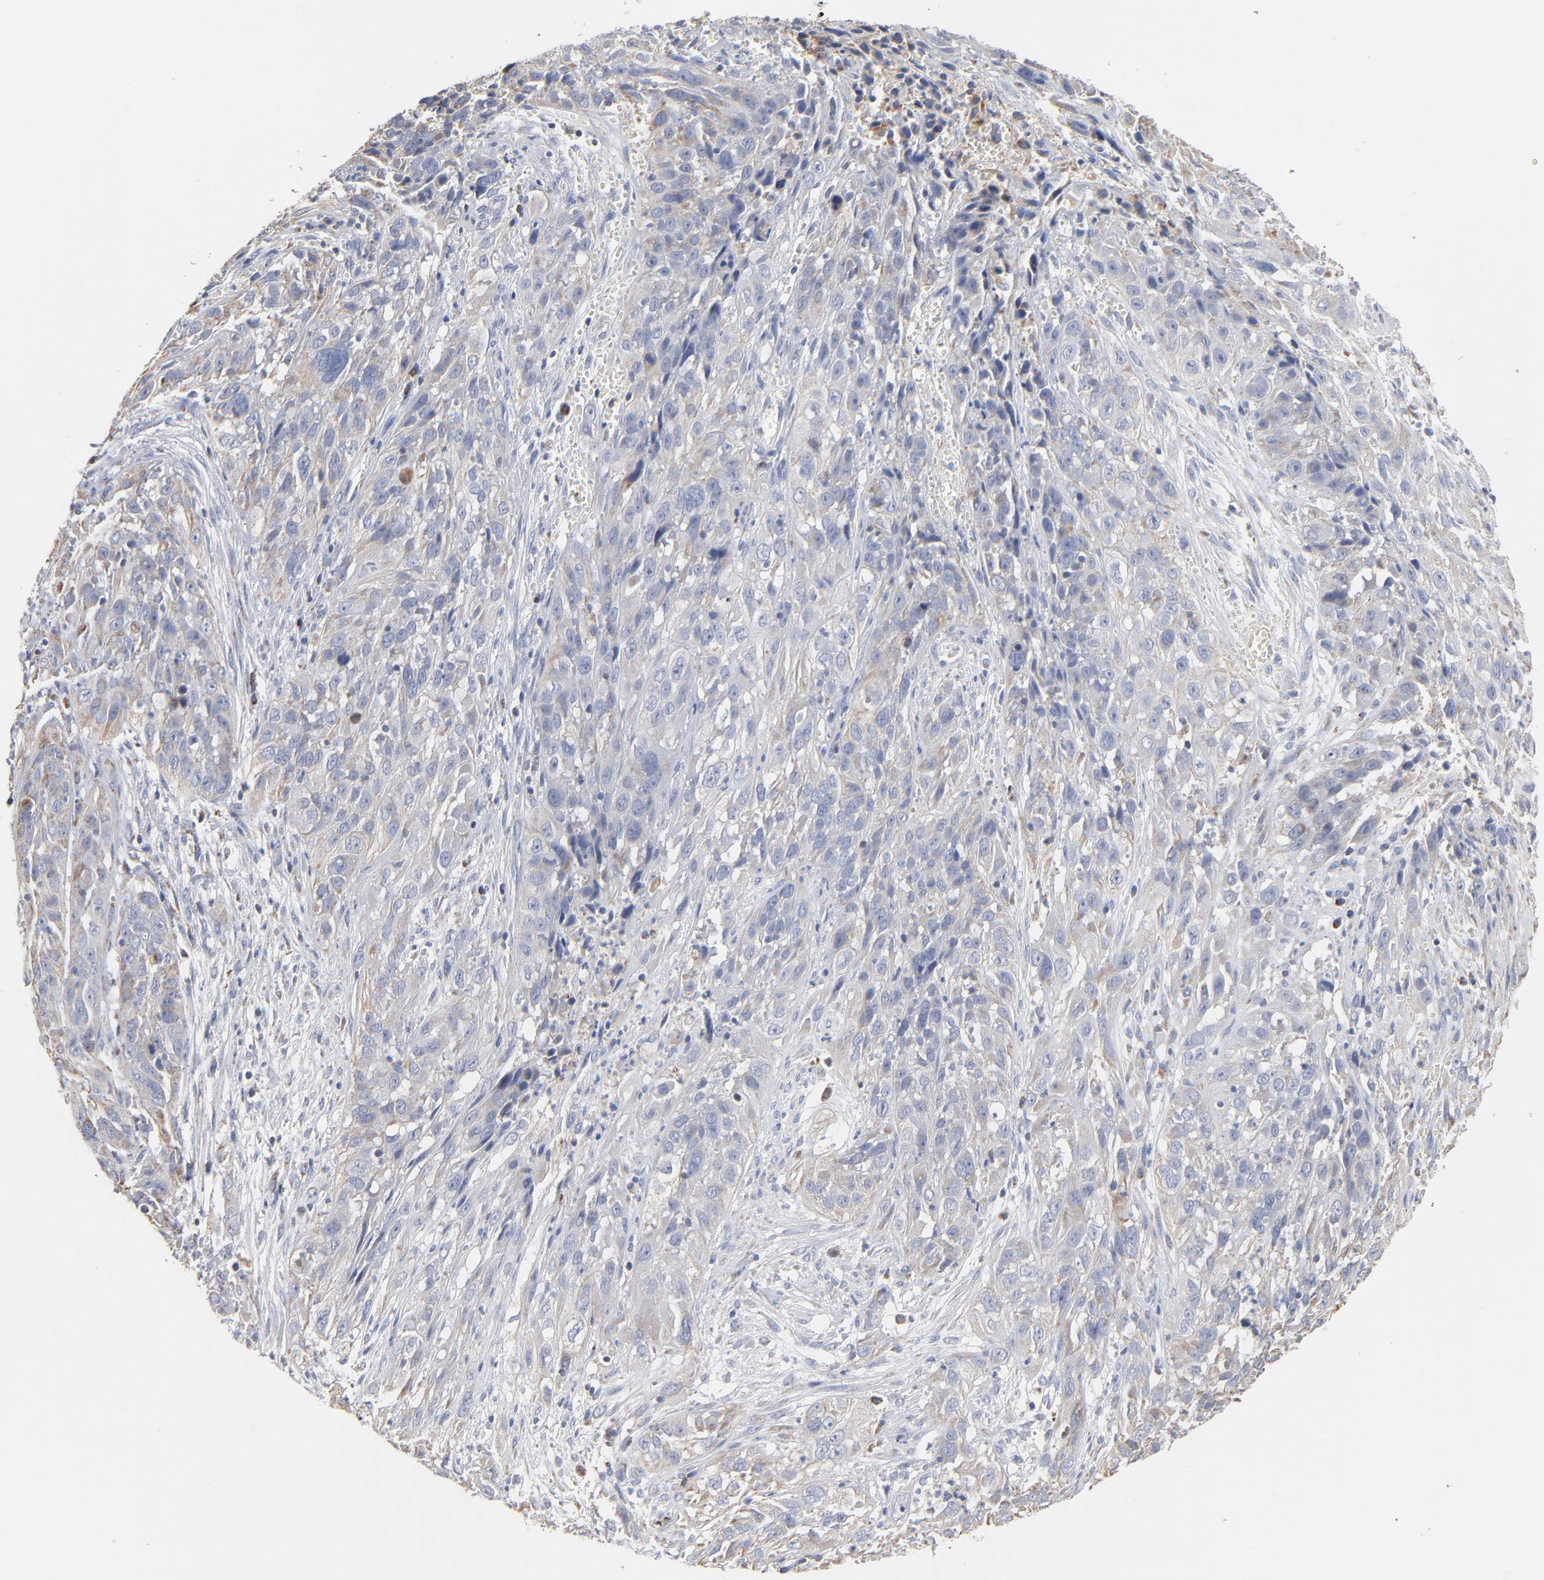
{"staining": {"intensity": "weak", "quantity": "25%-75%", "location": "cytoplasmic/membranous"}, "tissue": "cervical cancer", "cell_type": "Tumor cells", "image_type": "cancer", "snomed": [{"axis": "morphology", "description": "Squamous cell carcinoma, NOS"}, {"axis": "topography", "description": "Cervix"}], "caption": "This image reveals squamous cell carcinoma (cervical) stained with immunohistochemistry (IHC) to label a protein in brown. The cytoplasmic/membranous of tumor cells show weak positivity for the protein. Nuclei are counter-stained blue.", "gene": "UQCRC1", "patient": {"sex": "female", "age": 32}}